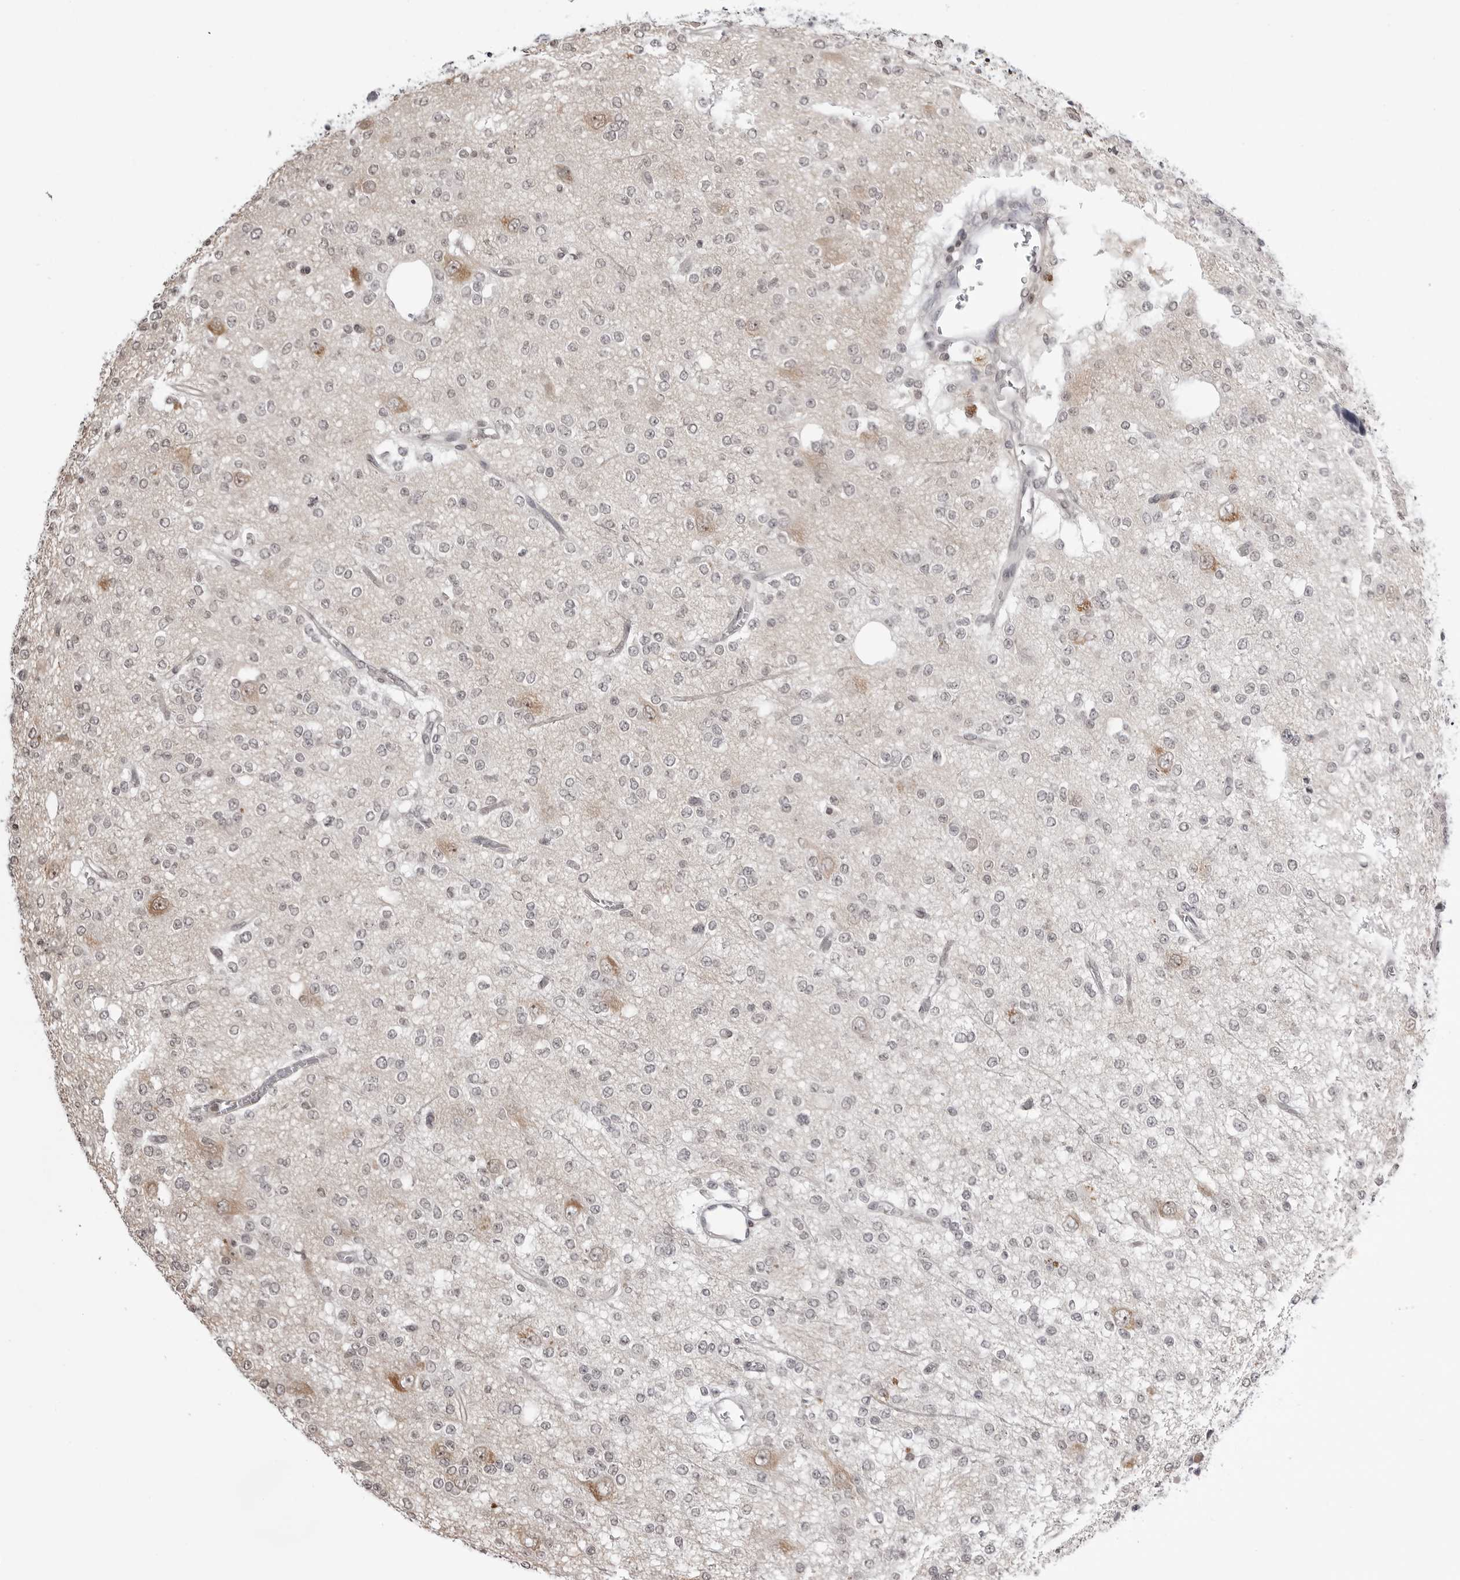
{"staining": {"intensity": "negative", "quantity": "none", "location": "none"}, "tissue": "glioma", "cell_type": "Tumor cells", "image_type": "cancer", "snomed": [{"axis": "morphology", "description": "Glioma, malignant, Low grade"}, {"axis": "topography", "description": "Brain"}], "caption": "Malignant low-grade glioma stained for a protein using immunohistochemistry (IHC) displays no staining tumor cells.", "gene": "YWHAG", "patient": {"sex": "male", "age": 38}}